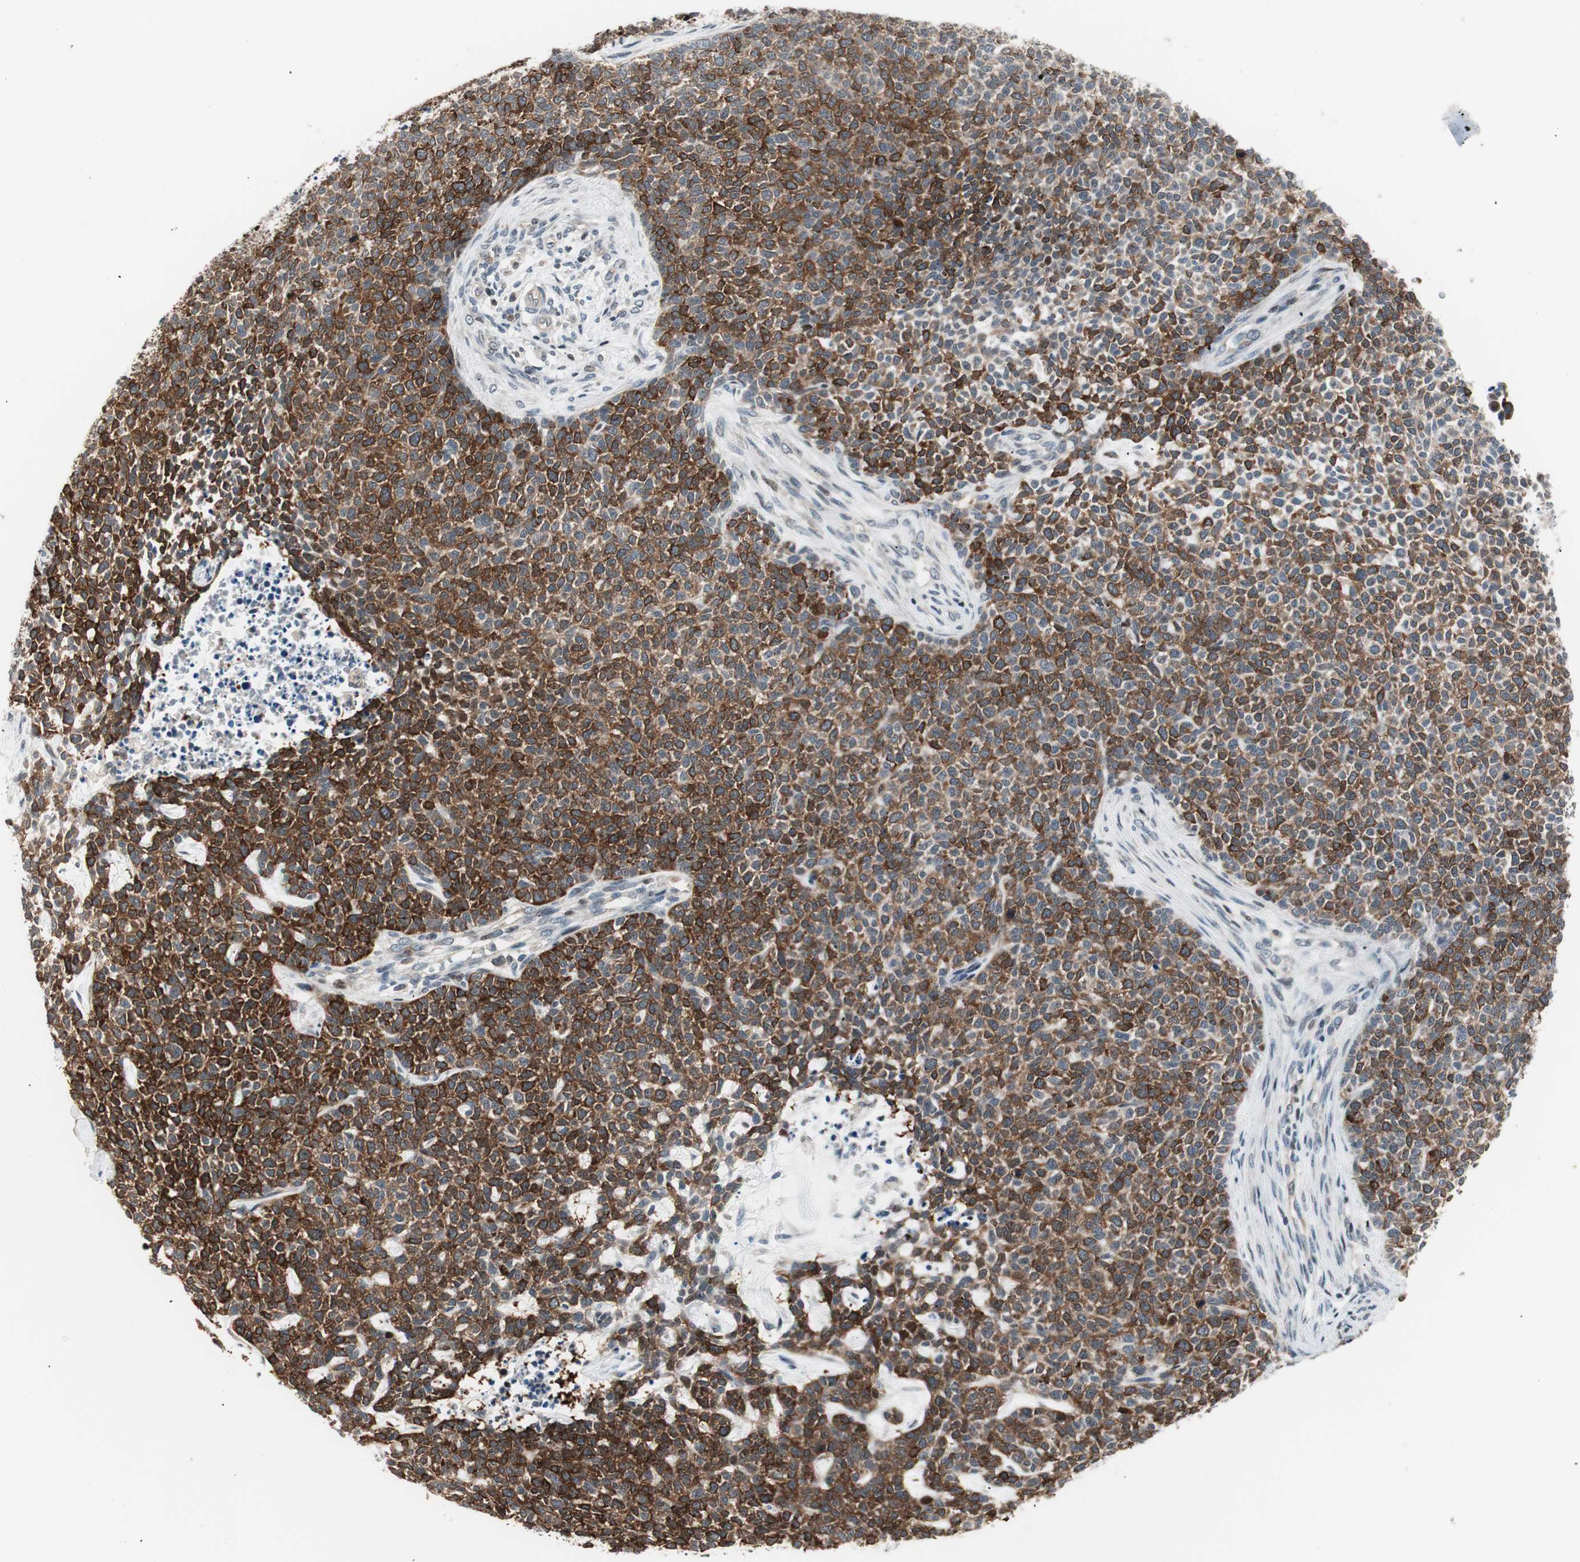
{"staining": {"intensity": "strong", "quantity": ">75%", "location": "cytoplasmic/membranous"}, "tissue": "skin cancer", "cell_type": "Tumor cells", "image_type": "cancer", "snomed": [{"axis": "morphology", "description": "Basal cell carcinoma"}, {"axis": "topography", "description": "Skin"}], "caption": "Human skin cancer stained for a protein (brown) demonstrates strong cytoplasmic/membranous positive positivity in approximately >75% of tumor cells.", "gene": "POLH", "patient": {"sex": "female", "age": 84}}